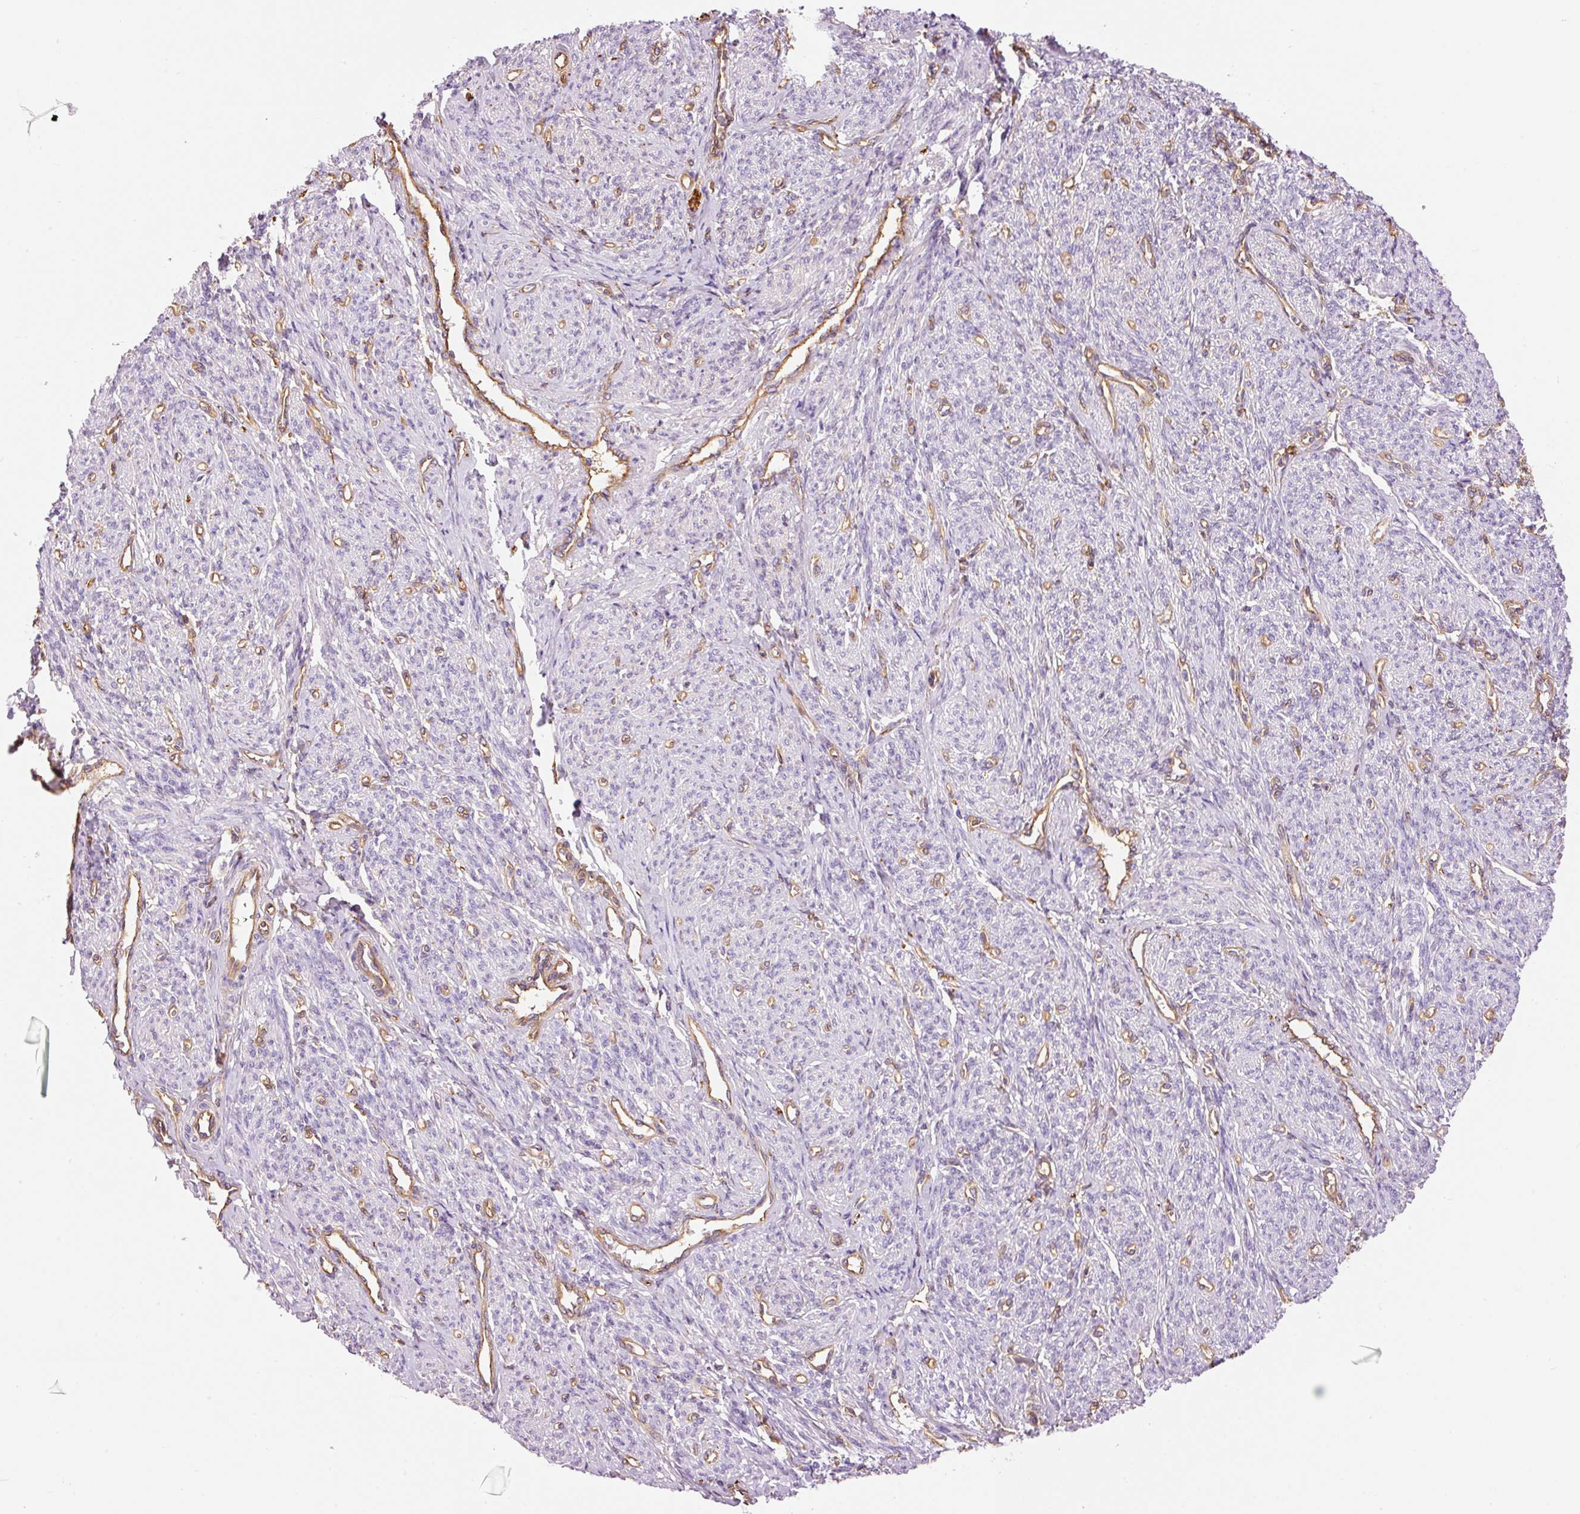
{"staining": {"intensity": "negative", "quantity": "none", "location": "none"}, "tissue": "smooth muscle", "cell_type": "Smooth muscle cells", "image_type": "normal", "snomed": [{"axis": "morphology", "description": "Normal tissue, NOS"}, {"axis": "topography", "description": "Smooth muscle"}], "caption": "Immunohistochemistry (IHC) of benign smooth muscle exhibits no positivity in smooth muscle cells.", "gene": "ENSG00000249624", "patient": {"sex": "female", "age": 65}}